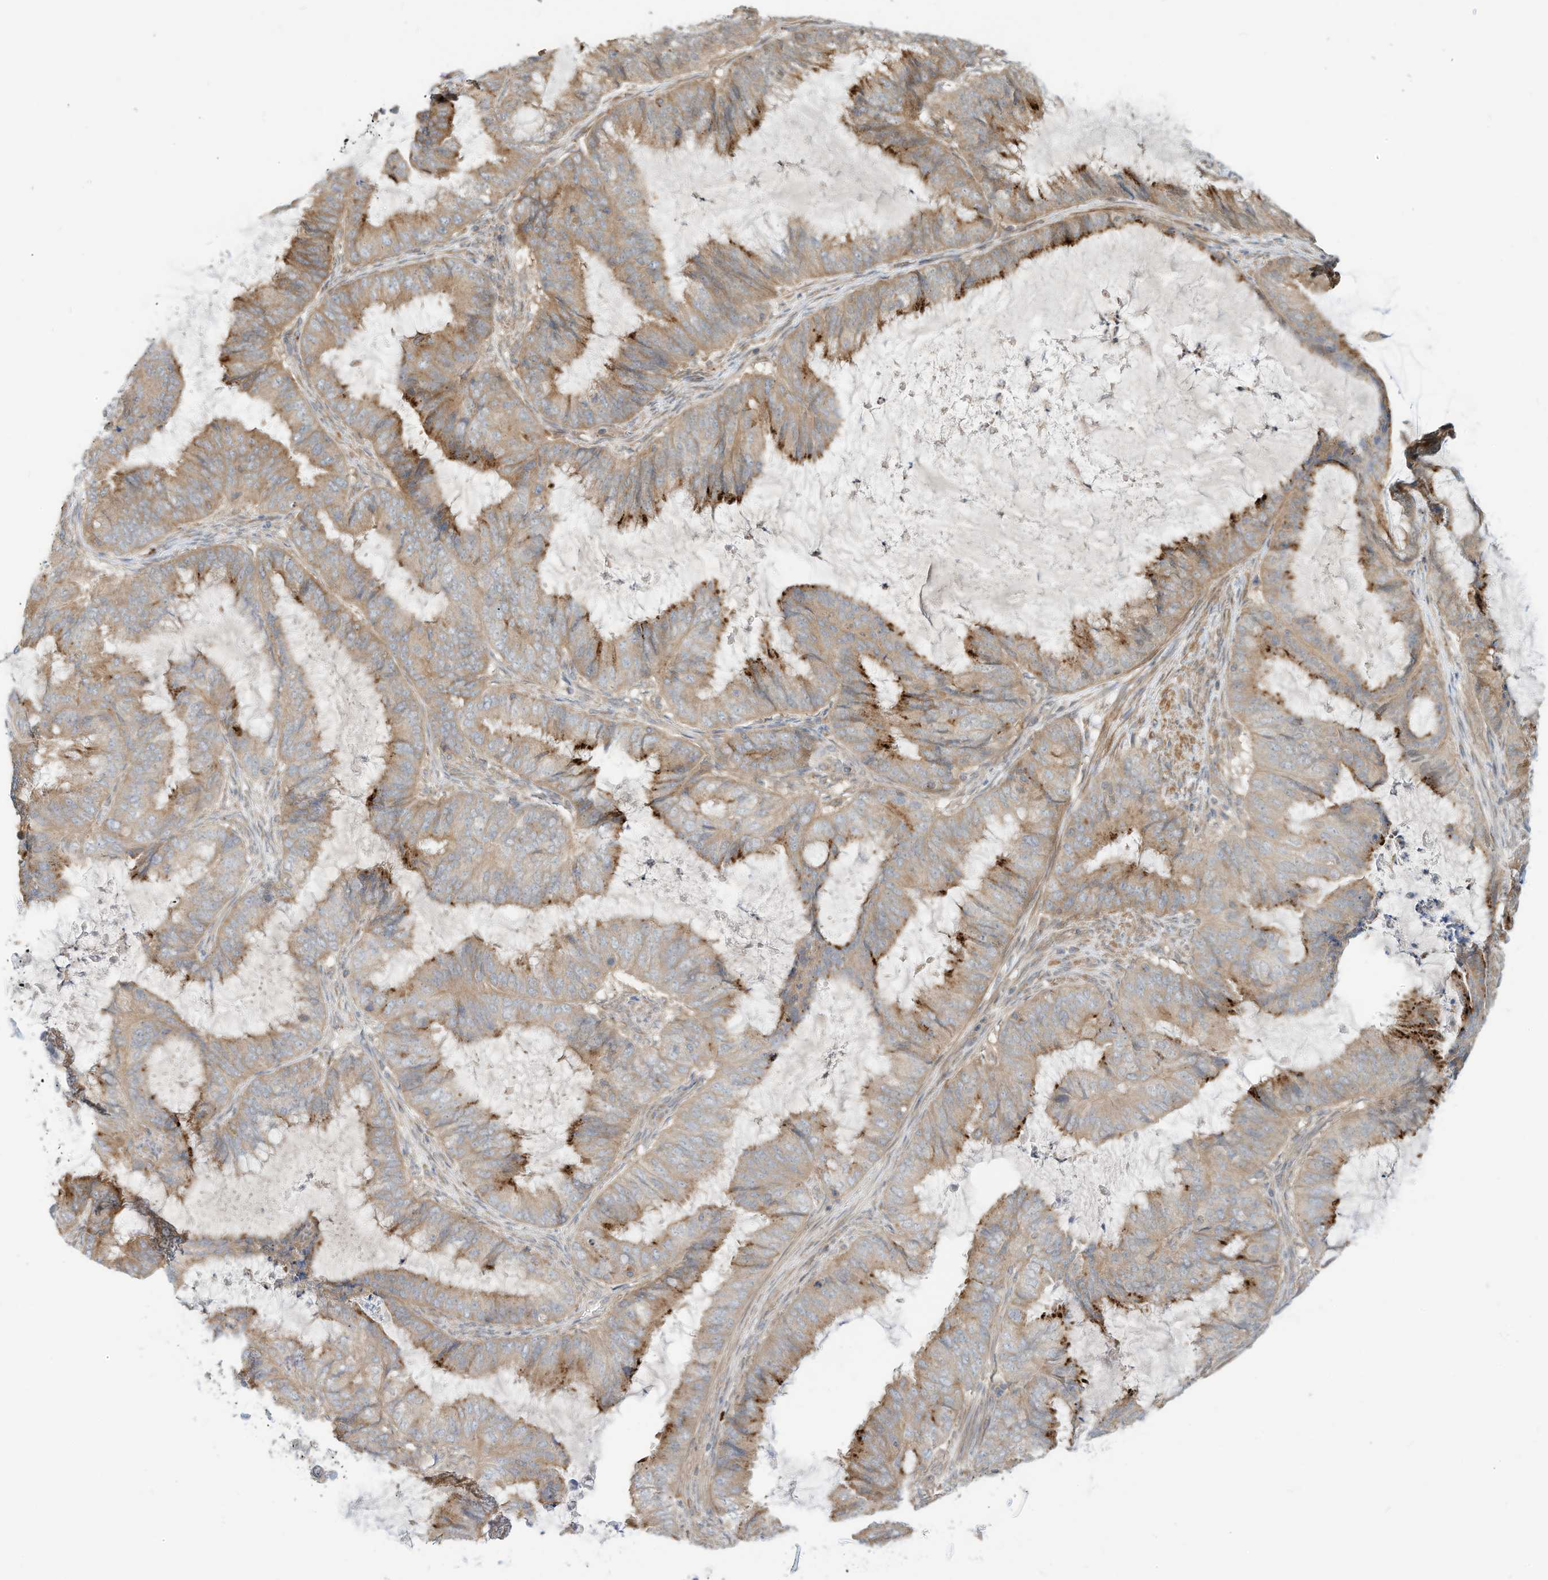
{"staining": {"intensity": "moderate", "quantity": "25%-75%", "location": "cytoplasmic/membranous"}, "tissue": "endometrial cancer", "cell_type": "Tumor cells", "image_type": "cancer", "snomed": [{"axis": "morphology", "description": "Adenocarcinoma, NOS"}, {"axis": "topography", "description": "Endometrium"}], "caption": "There is medium levels of moderate cytoplasmic/membranous staining in tumor cells of endometrial cancer (adenocarcinoma), as demonstrated by immunohistochemical staining (brown color).", "gene": "OFD1", "patient": {"sex": "female", "age": 81}}